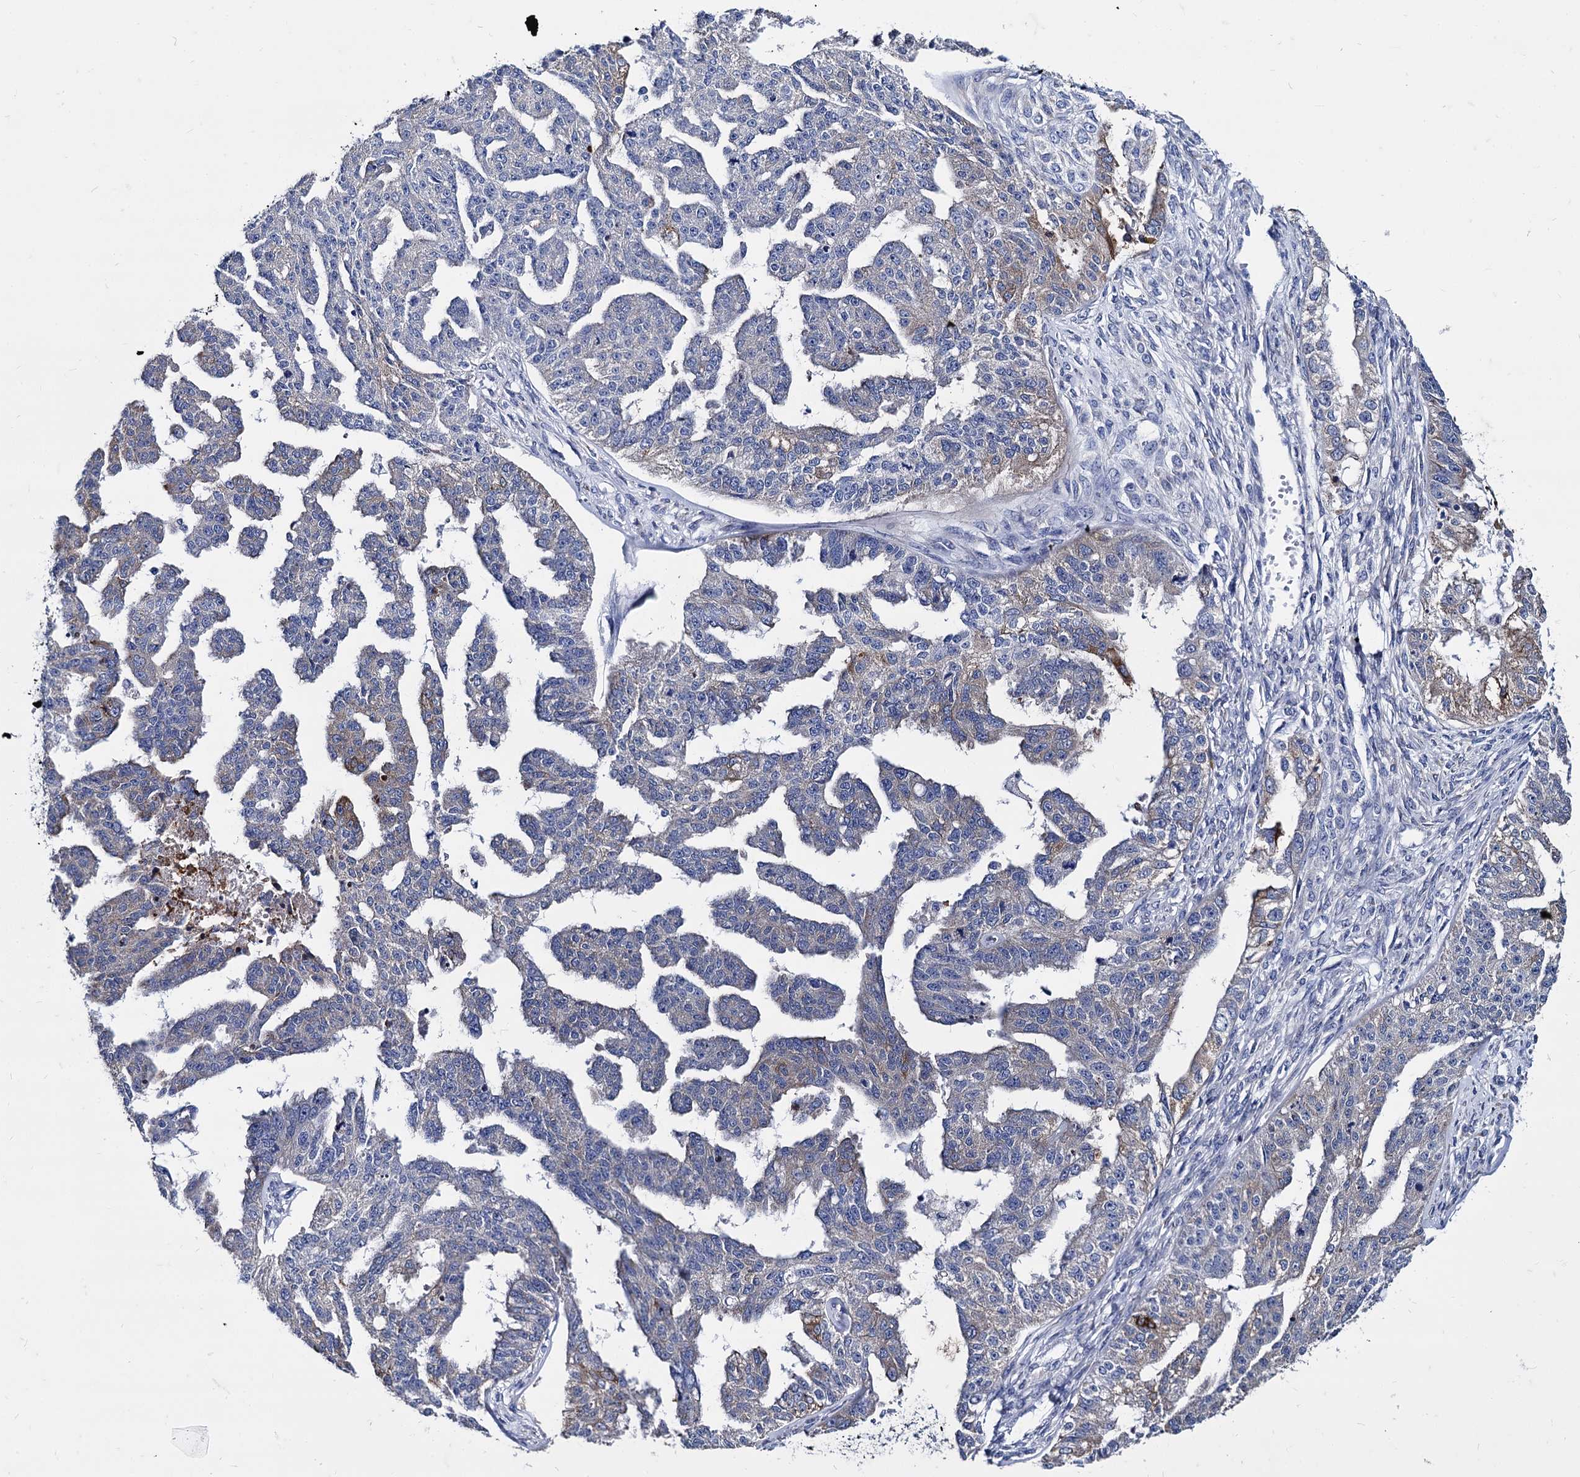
{"staining": {"intensity": "moderate", "quantity": "<25%", "location": "cytoplasmic/membranous"}, "tissue": "ovarian cancer", "cell_type": "Tumor cells", "image_type": "cancer", "snomed": [{"axis": "morphology", "description": "Cystadenocarcinoma, serous, NOS"}, {"axis": "topography", "description": "Ovary"}], "caption": "Ovarian serous cystadenocarcinoma tissue shows moderate cytoplasmic/membranous staining in about <25% of tumor cells Immunohistochemistry stains the protein in brown and the nuclei are stained blue.", "gene": "FOXR2", "patient": {"sex": "female", "age": 79}}